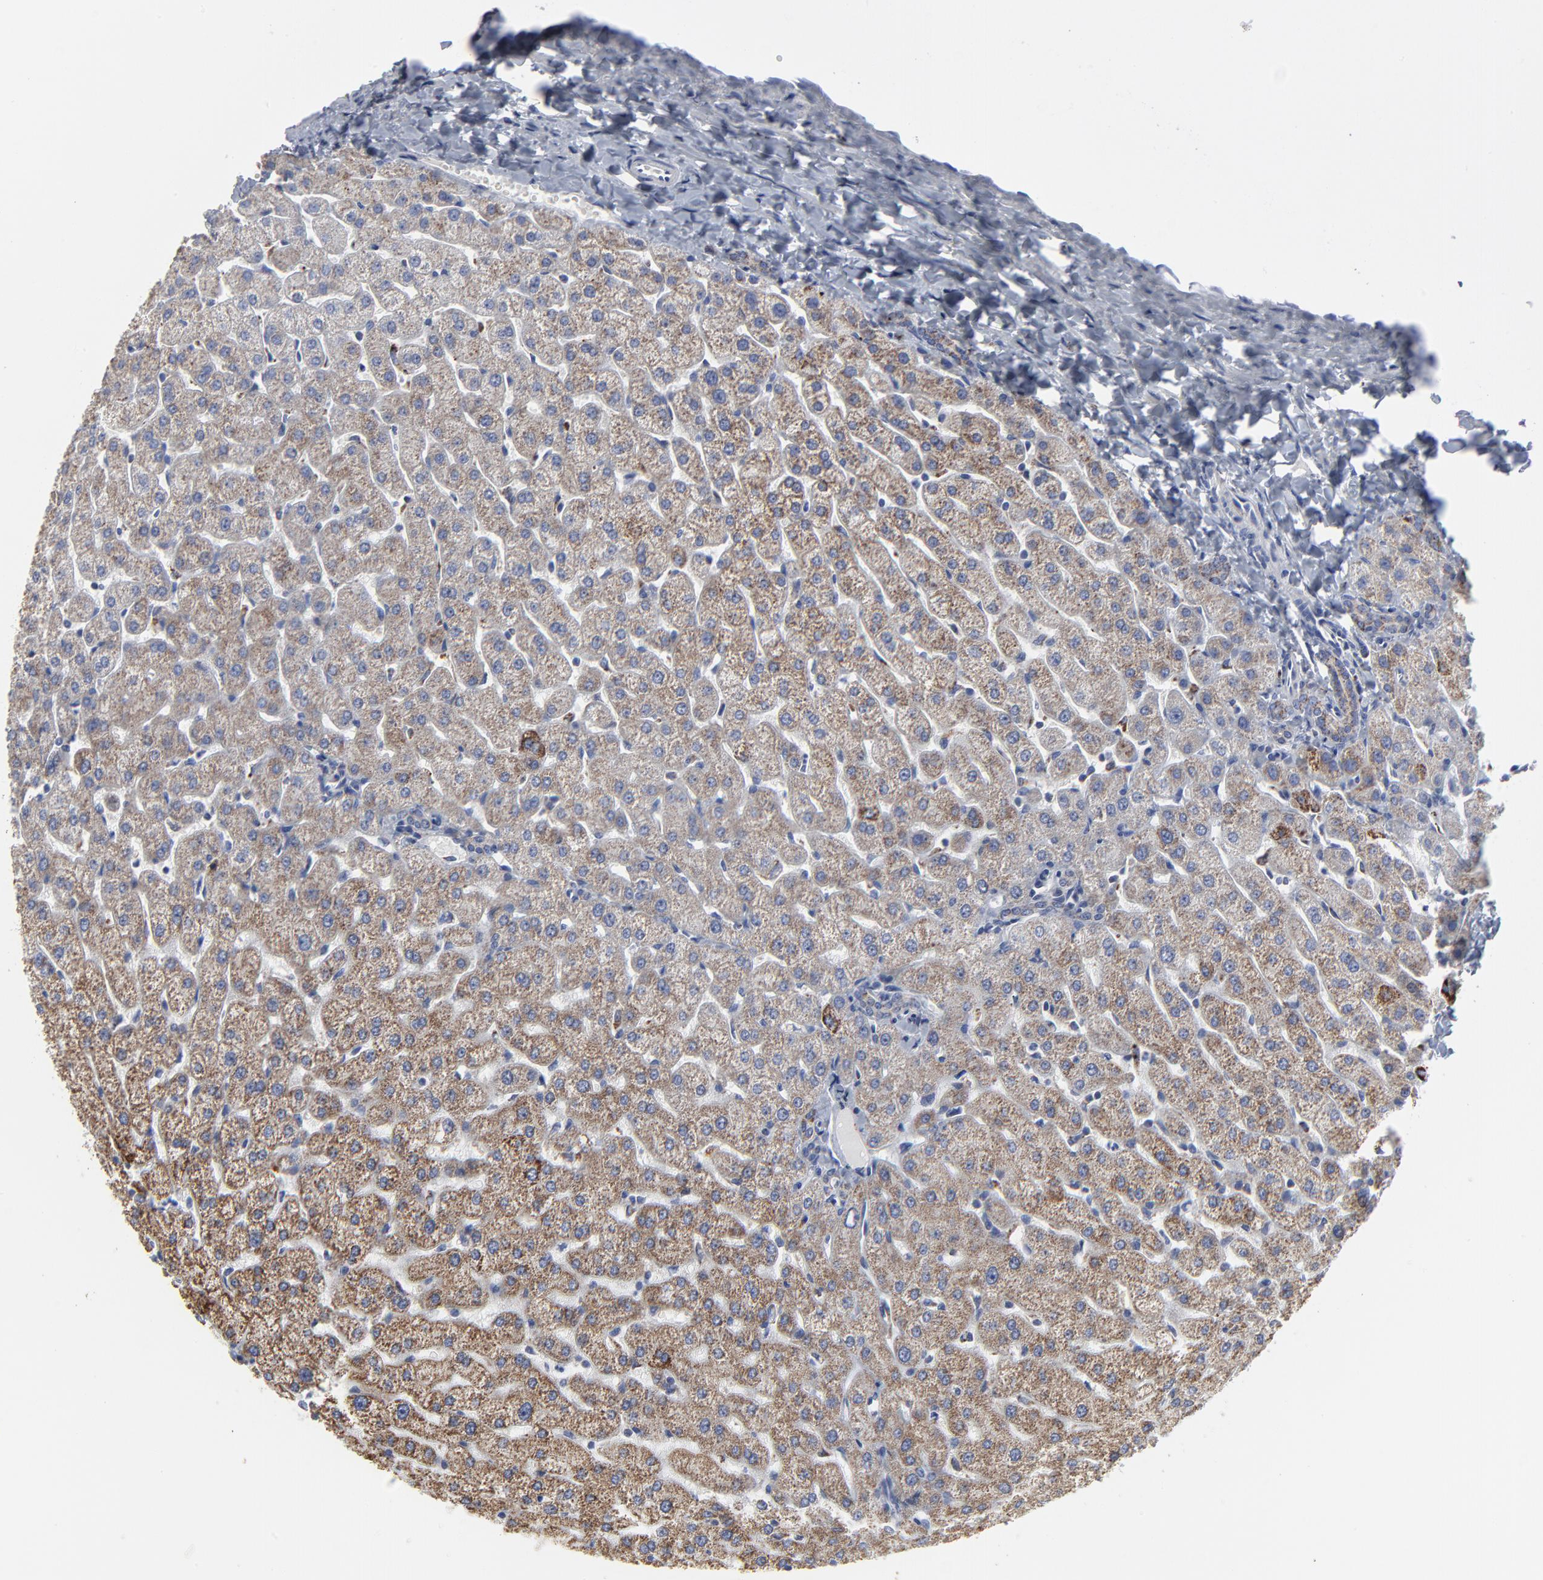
{"staining": {"intensity": "weak", "quantity": ">75%", "location": "cytoplasmic/membranous"}, "tissue": "liver", "cell_type": "Cholangiocytes", "image_type": "normal", "snomed": [{"axis": "morphology", "description": "Normal tissue, NOS"}, {"axis": "morphology", "description": "Fibrosis, NOS"}, {"axis": "topography", "description": "Liver"}], "caption": "This image demonstrates unremarkable liver stained with immunohistochemistry (IHC) to label a protein in brown. The cytoplasmic/membranous of cholangiocytes show weak positivity for the protein. Nuclei are counter-stained blue.", "gene": "TXNRD2", "patient": {"sex": "female", "age": 29}}